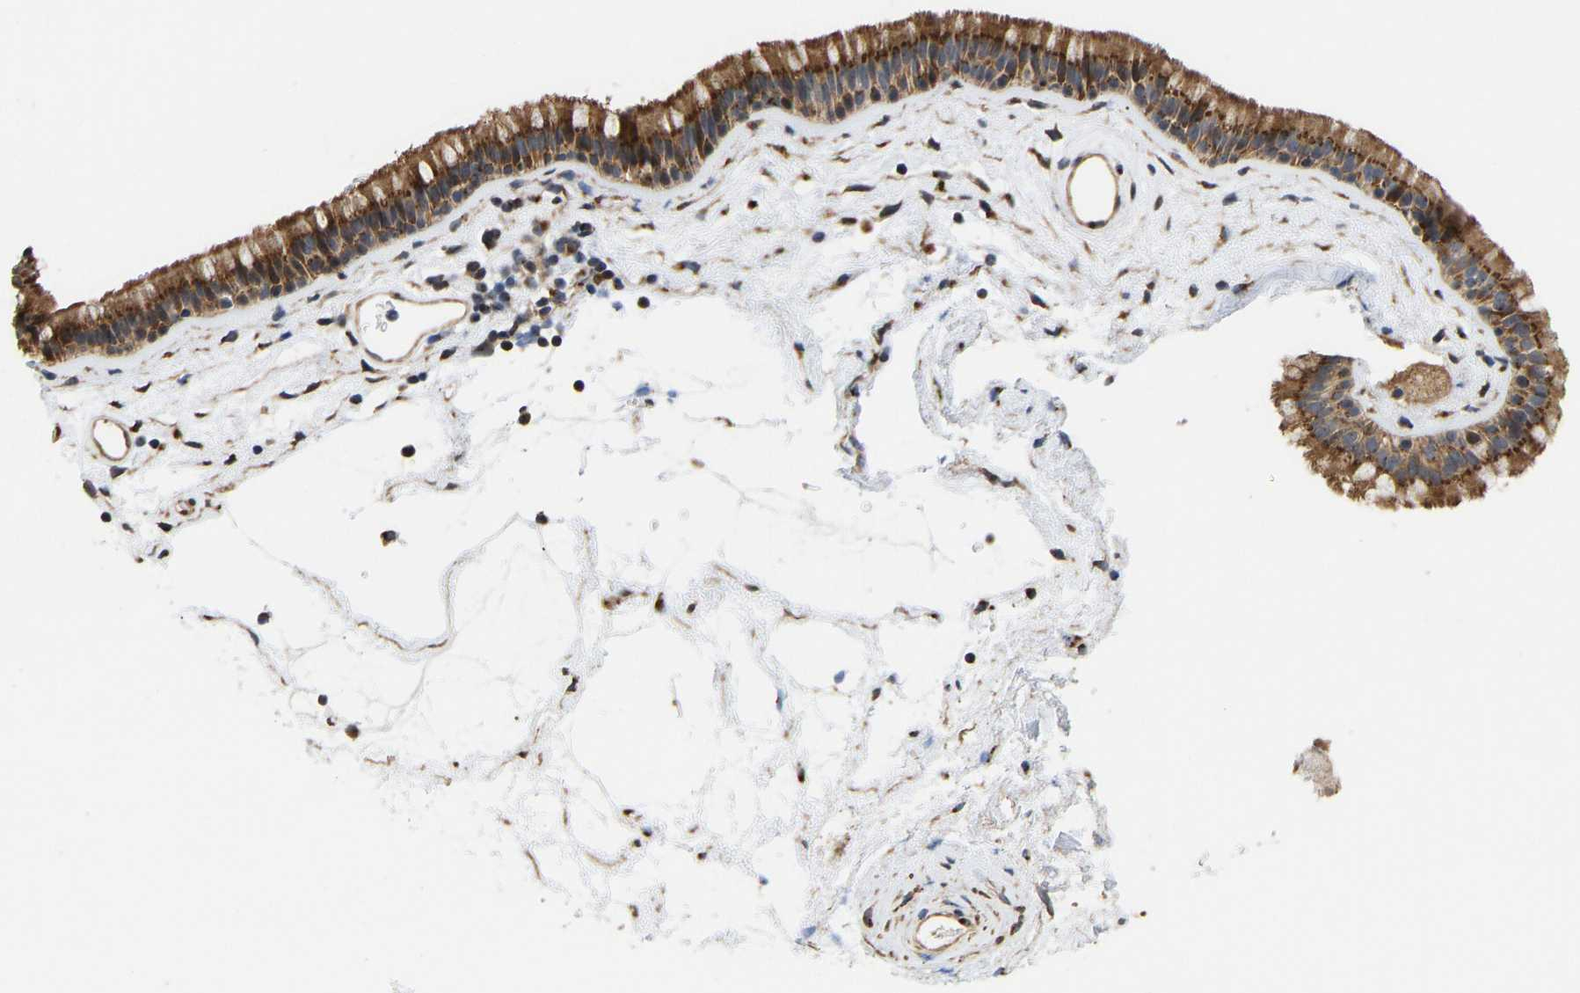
{"staining": {"intensity": "strong", "quantity": ">75%", "location": "cytoplasmic/membranous"}, "tissue": "nasopharynx", "cell_type": "Respiratory epithelial cells", "image_type": "normal", "snomed": [{"axis": "morphology", "description": "Normal tissue, NOS"}, {"axis": "morphology", "description": "Inflammation, NOS"}, {"axis": "topography", "description": "Nasopharynx"}], "caption": "High-magnification brightfield microscopy of unremarkable nasopharynx stained with DAB (brown) and counterstained with hematoxylin (blue). respiratory epithelial cells exhibit strong cytoplasmic/membranous staining is present in approximately>75% of cells. The staining was performed using DAB (3,3'-diaminobenzidine), with brown indicating positive protein expression. Nuclei are stained blue with hematoxylin.", "gene": "YIPF4", "patient": {"sex": "male", "age": 48}}